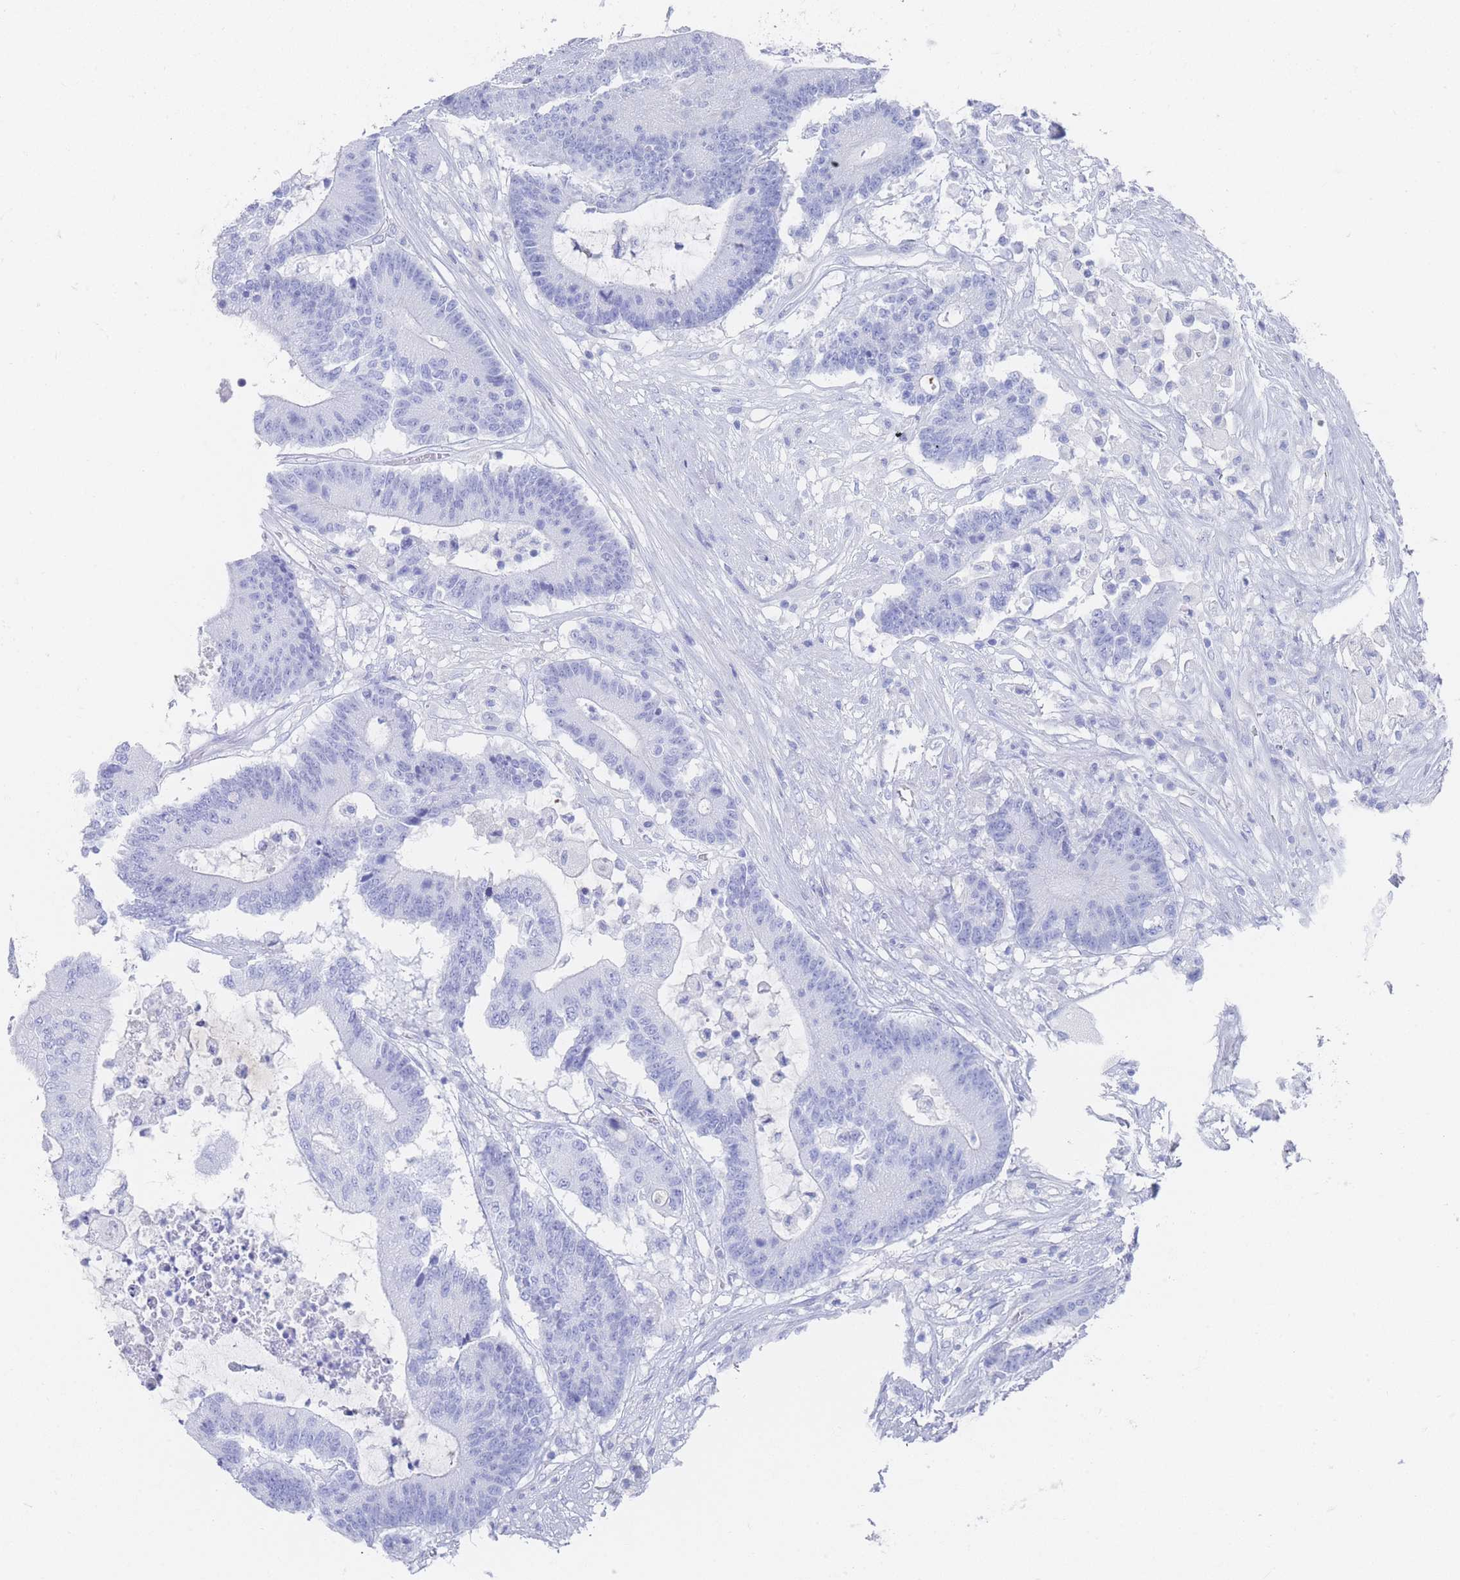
{"staining": {"intensity": "negative", "quantity": "none", "location": "none"}, "tissue": "colorectal cancer", "cell_type": "Tumor cells", "image_type": "cancer", "snomed": [{"axis": "morphology", "description": "Adenocarcinoma, NOS"}, {"axis": "topography", "description": "Colon"}], "caption": "An image of colorectal cancer stained for a protein reveals no brown staining in tumor cells.", "gene": "LRRC37A", "patient": {"sex": "female", "age": 84}}